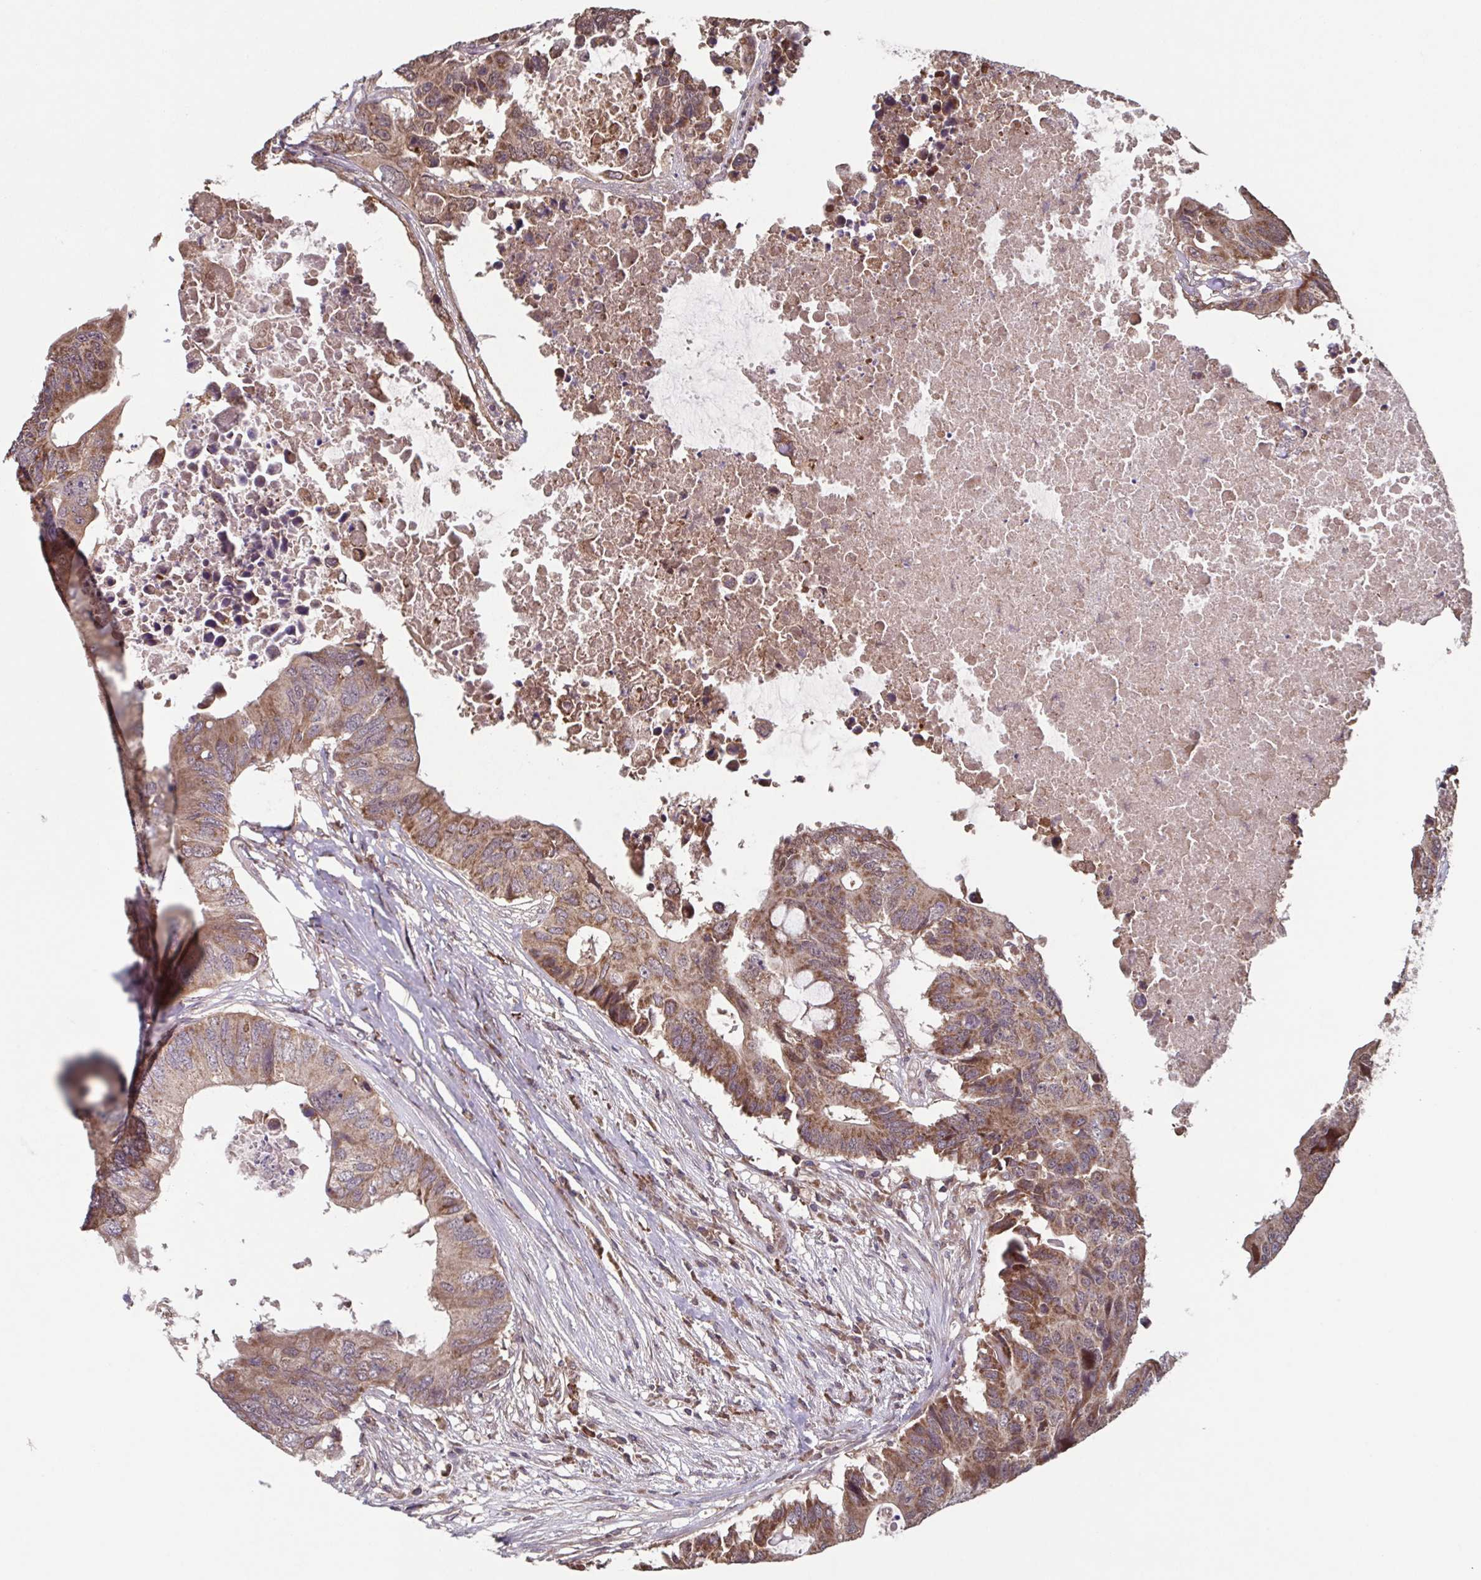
{"staining": {"intensity": "moderate", "quantity": ">75%", "location": "cytoplasmic/membranous"}, "tissue": "colorectal cancer", "cell_type": "Tumor cells", "image_type": "cancer", "snomed": [{"axis": "morphology", "description": "Adenocarcinoma, NOS"}, {"axis": "topography", "description": "Colon"}], "caption": "Tumor cells show medium levels of moderate cytoplasmic/membranous positivity in about >75% of cells in adenocarcinoma (colorectal). Ihc stains the protein in brown and the nuclei are stained blue.", "gene": "TTC19", "patient": {"sex": "male", "age": 71}}